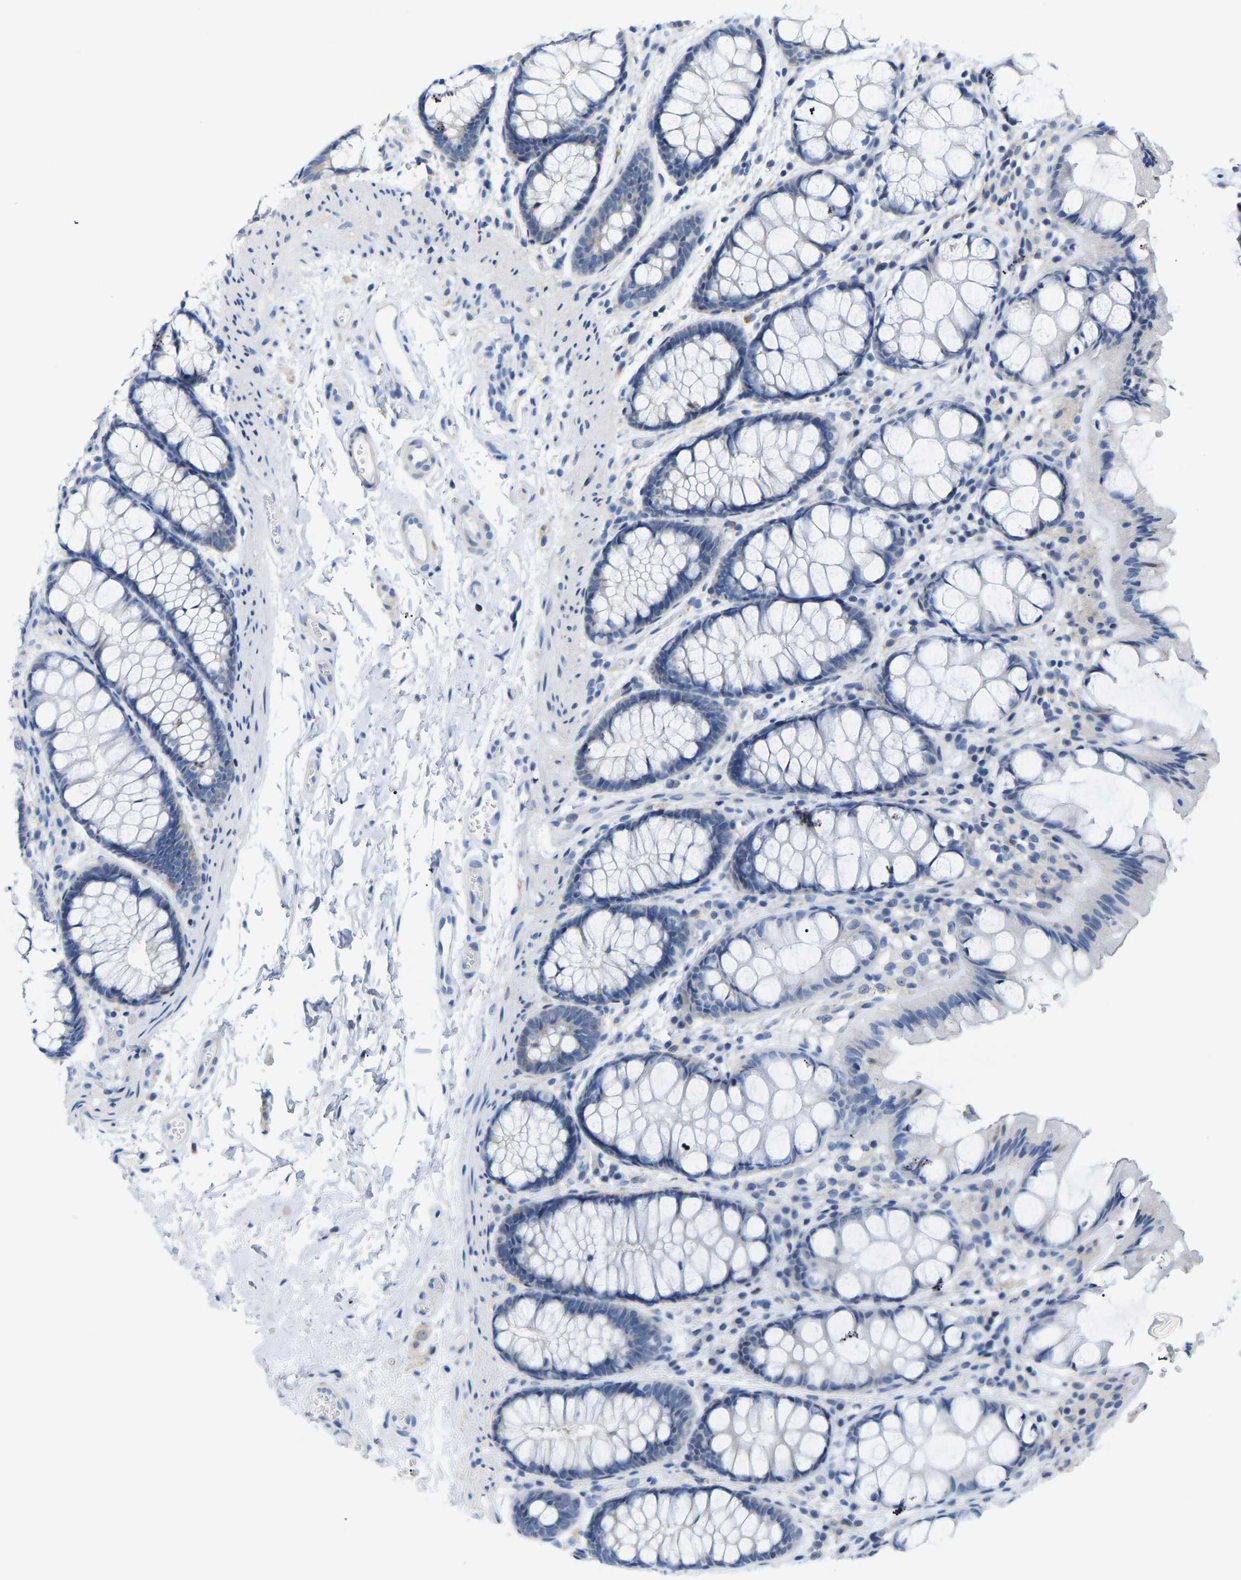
{"staining": {"intensity": "negative", "quantity": "none", "location": "none"}, "tissue": "colon", "cell_type": "Endothelial cells", "image_type": "normal", "snomed": [{"axis": "morphology", "description": "Normal tissue, NOS"}, {"axis": "topography", "description": "Colon"}], "caption": "Photomicrograph shows no protein positivity in endothelial cells of unremarkable colon.", "gene": "ABTB2", "patient": {"sex": "male", "age": 47}}